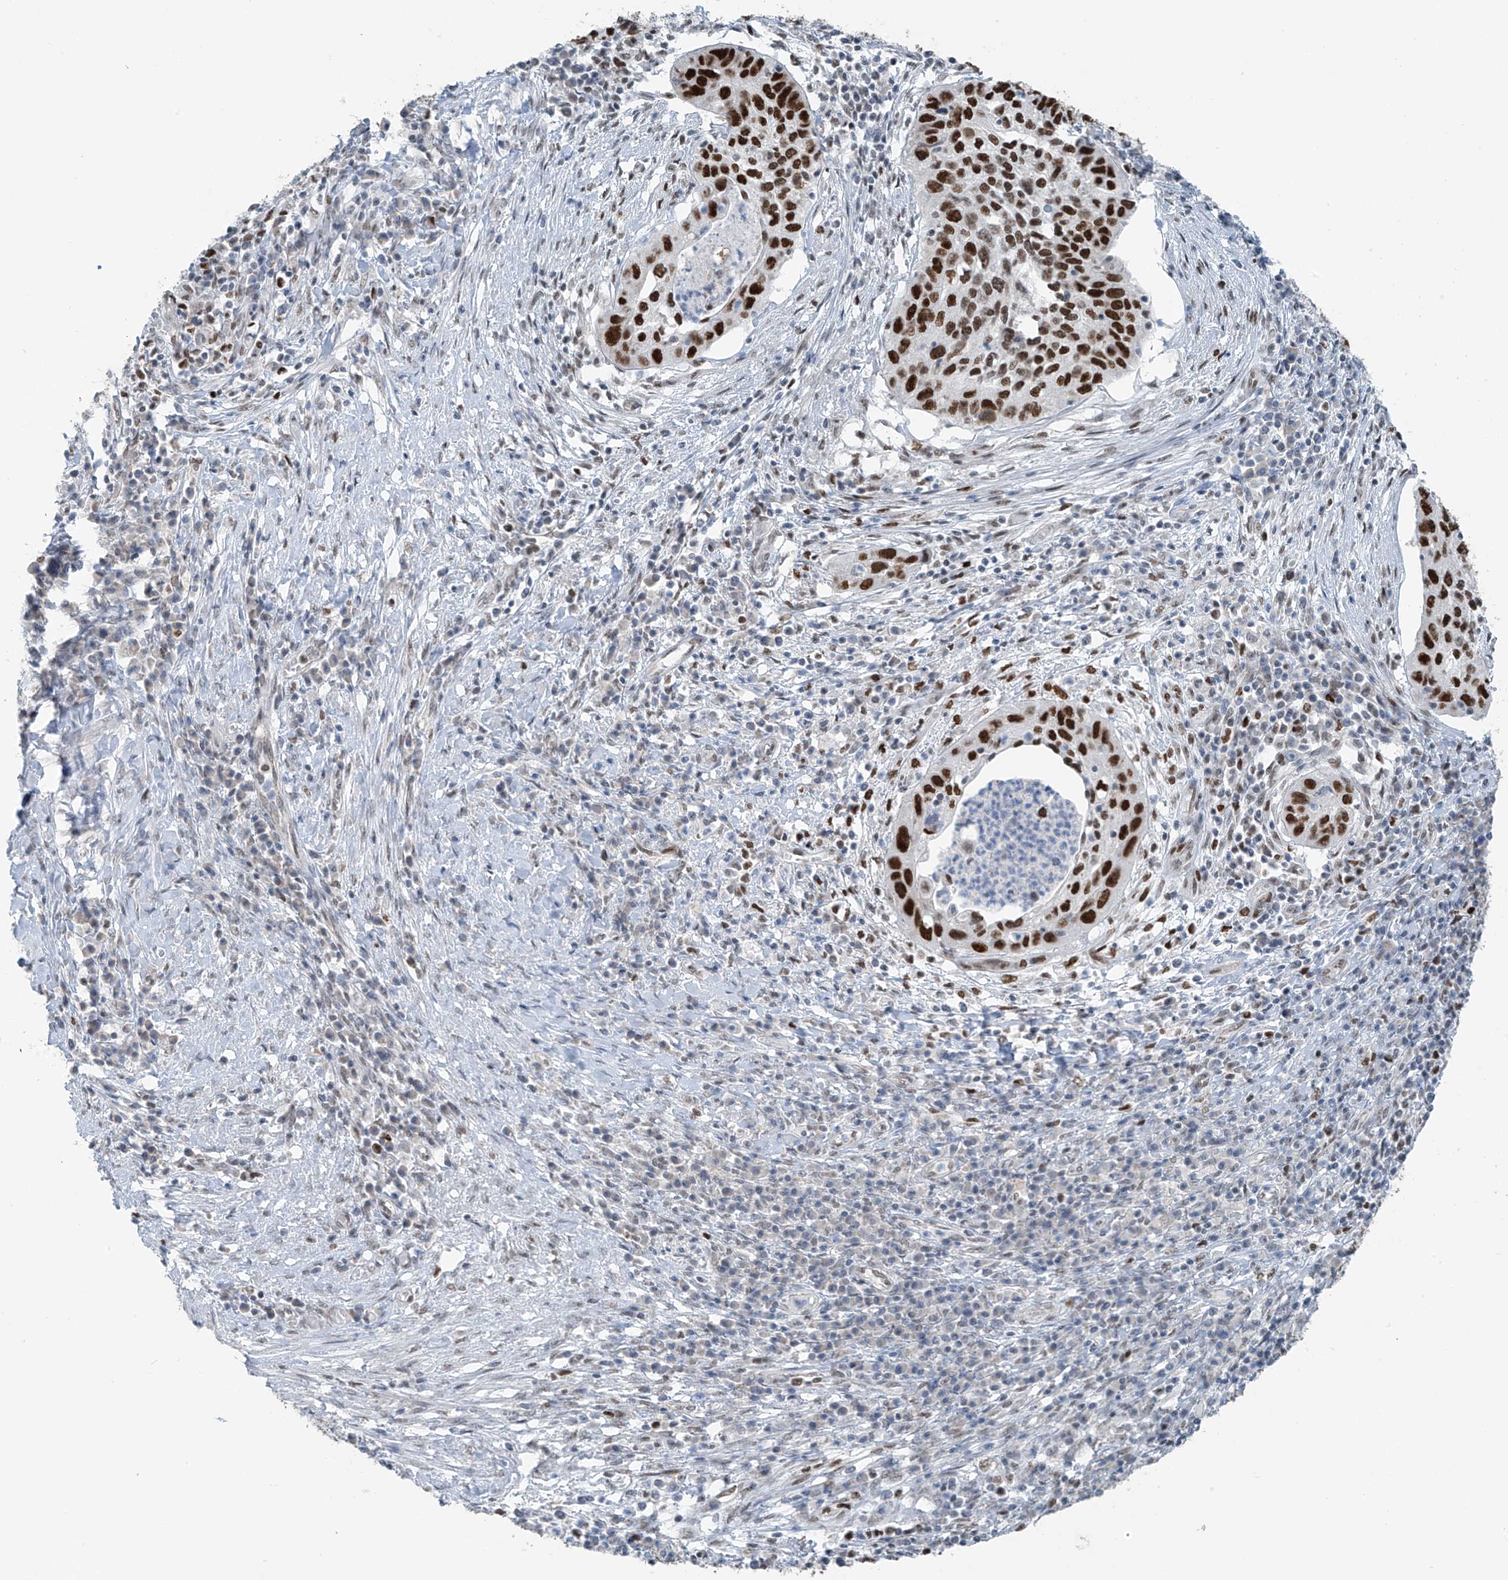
{"staining": {"intensity": "strong", "quantity": ">75%", "location": "nuclear"}, "tissue": "cervical cancer", "cell_type": "Tumor cells", "image_type": "cancer", "snomed": [{"axis": "morphology", "description": "Squamous cell carcinoma, NOS"}, {"axis": "topography", "description": "Cervix"}], "caption": "Immunohistochemical staining of cervical squamous cell carcinoma demonstrates high levels of strong nuclear protein positivity in about >75% of tumor cells.", "gene": "WRNIP1", "patient": {"sex": "female", "age": 38}}